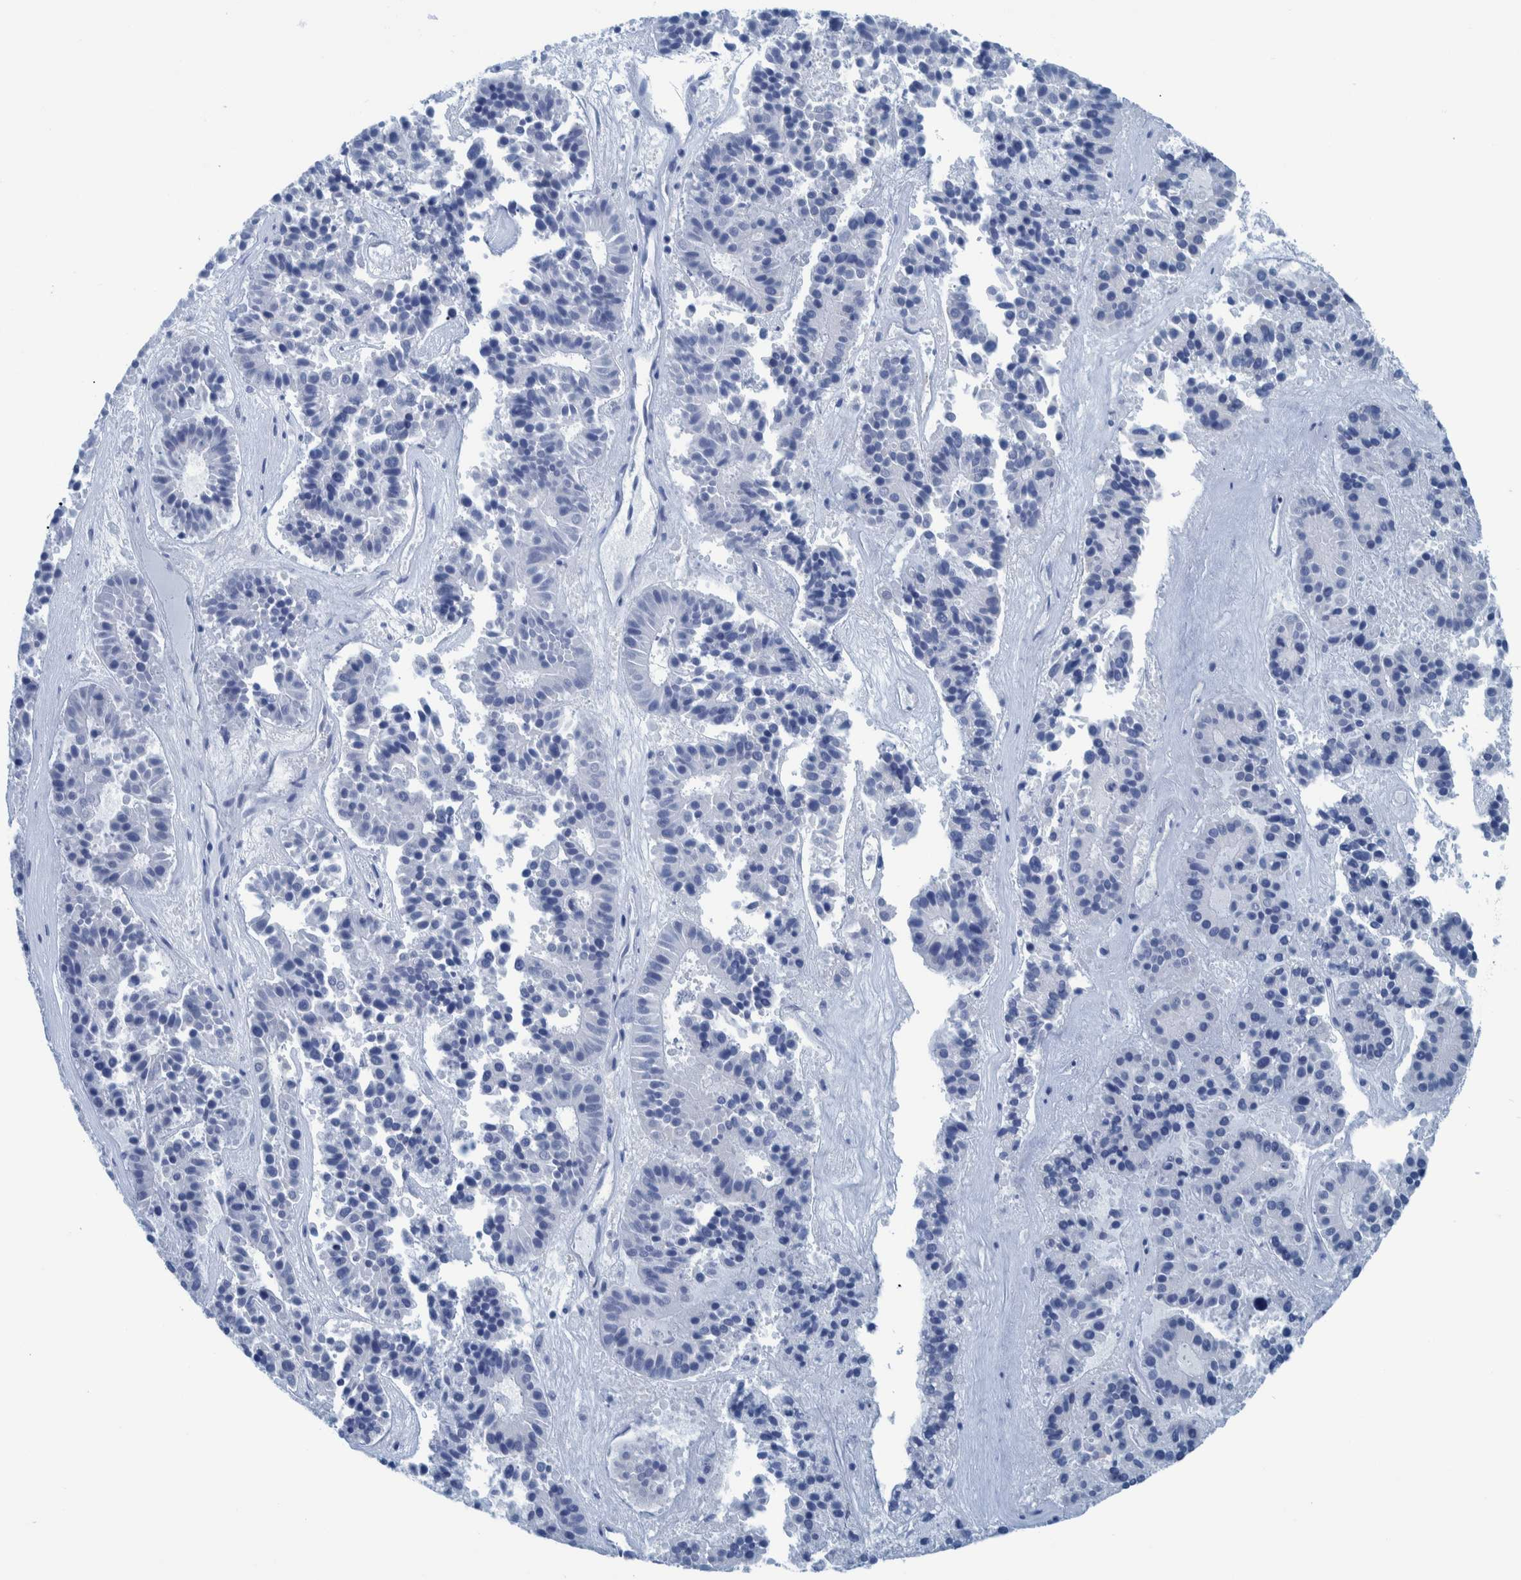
{"staining": {"intensity": "negative", "quantity": "none", "location": "none"}, "tissue": "pancreatic cancer", "cell_type": "Tumor cells", "image_type": "cancer", "snomed": [{"axis": "morphology", "description": "Adenocarcinoma, NOS"}, {"axis": "topography", "description": "Pancreas"}], "caption": "This is an immunohistochemistry (IHC) image of pancreatic cancer (adenocarcinoma). There is no expression in tumor cells.", "gene": "IDO1", "patient": {"sex": "male", "age": 50}}